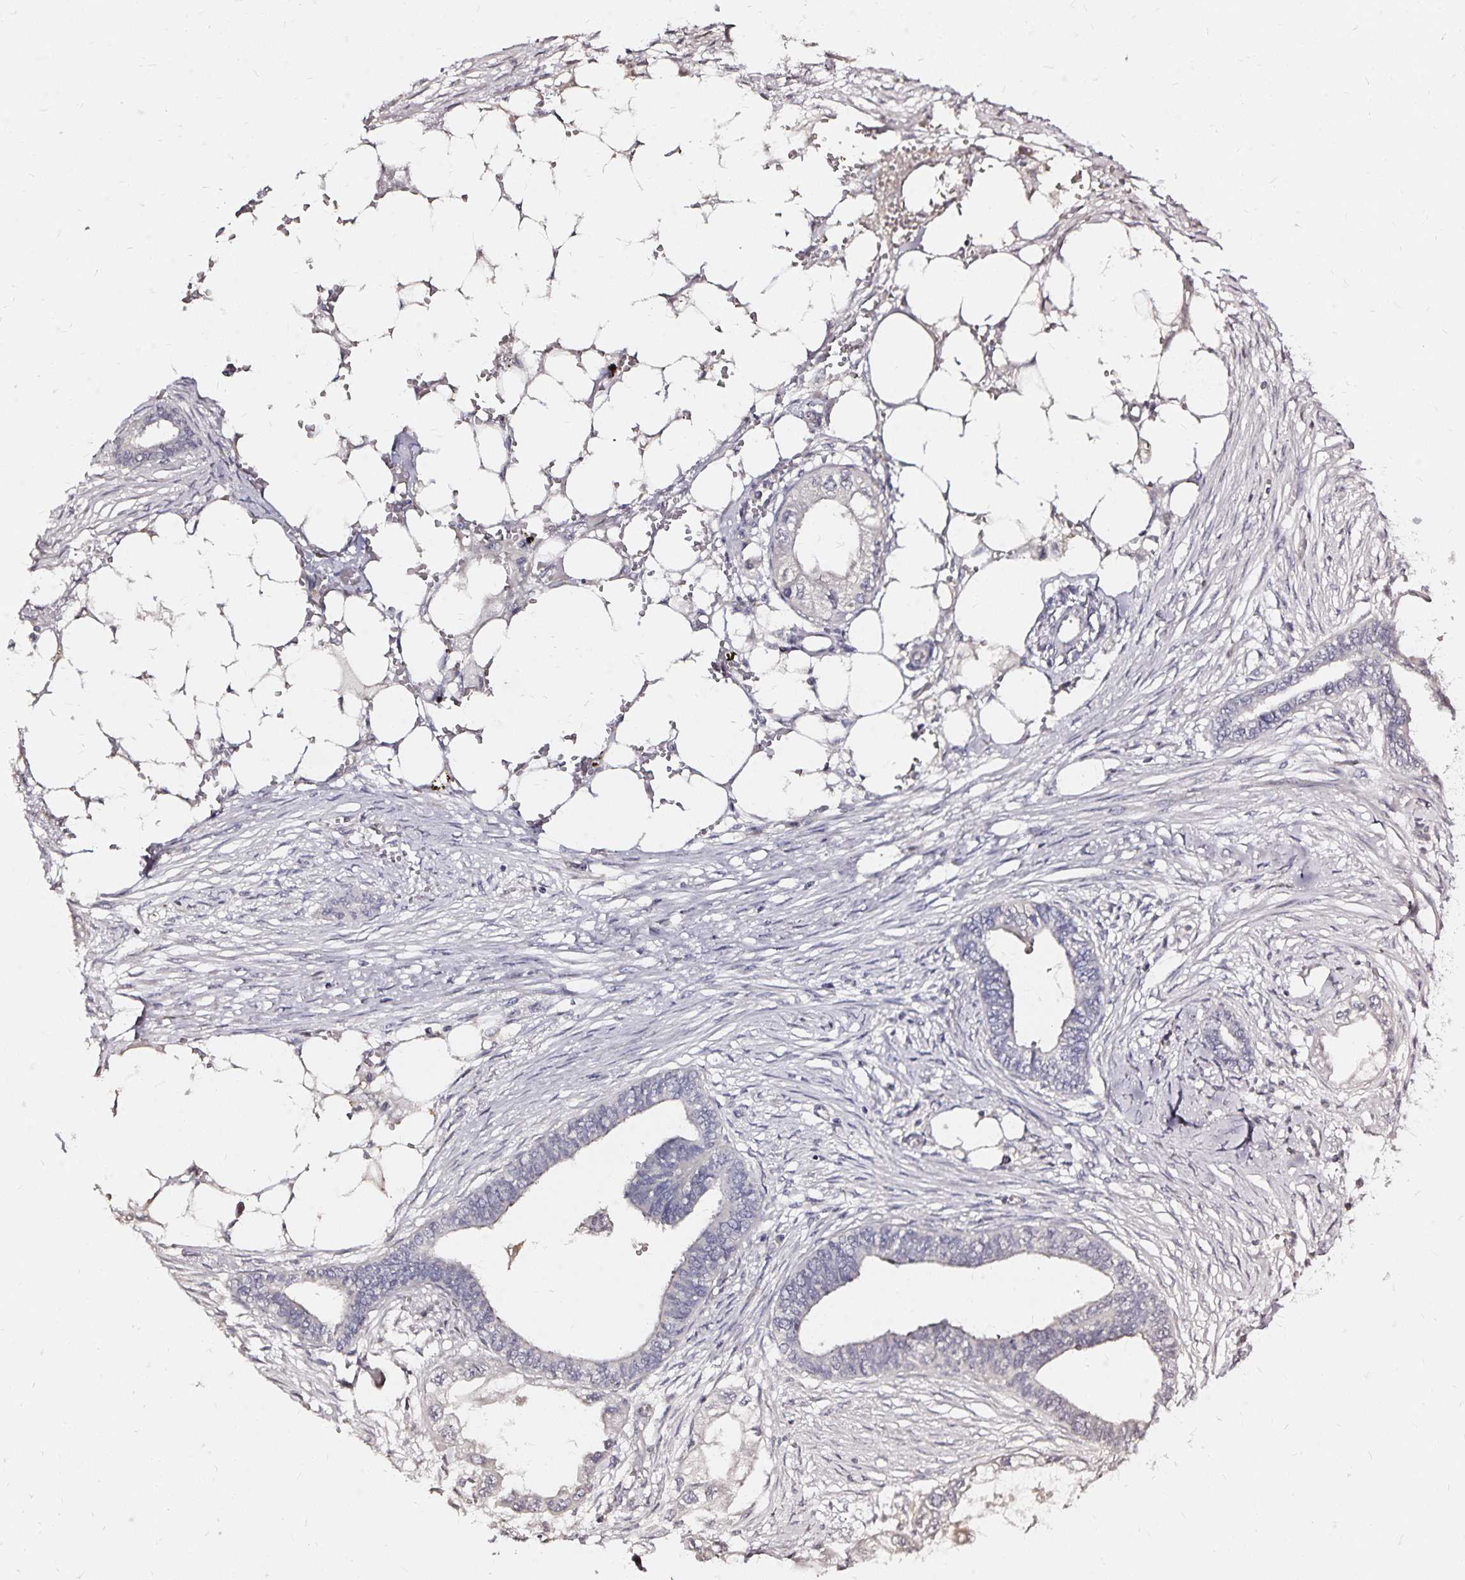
{"staining": {"intensity": "negative", "quantity": "none", "location": "none"}, "tissue": "endometrial cancer", "cell_type": "Tumor cells", "image_type": "cancer", "snomed": [{"axis": "morphology", "description": "Adenocarcinoma, NOS"}, {"axis": "morphology", "description": "Adenocarcinoma, metastatic, NOS"}, {"axis": "topography", "description": "Adipose tissue"}, {"axis": "topography", "description": "Endometrium"}], "caption": "Immunohistochemistry image of neoplastic tissue: endometrial cancer (adenocarcinoma) stained with DAB (3,3'-diaminobenzidine) demonstrates no significant protein staining in tumor cells.", "gene": "SLC5A1", "patient": {"sex": "female", "age": 67}}